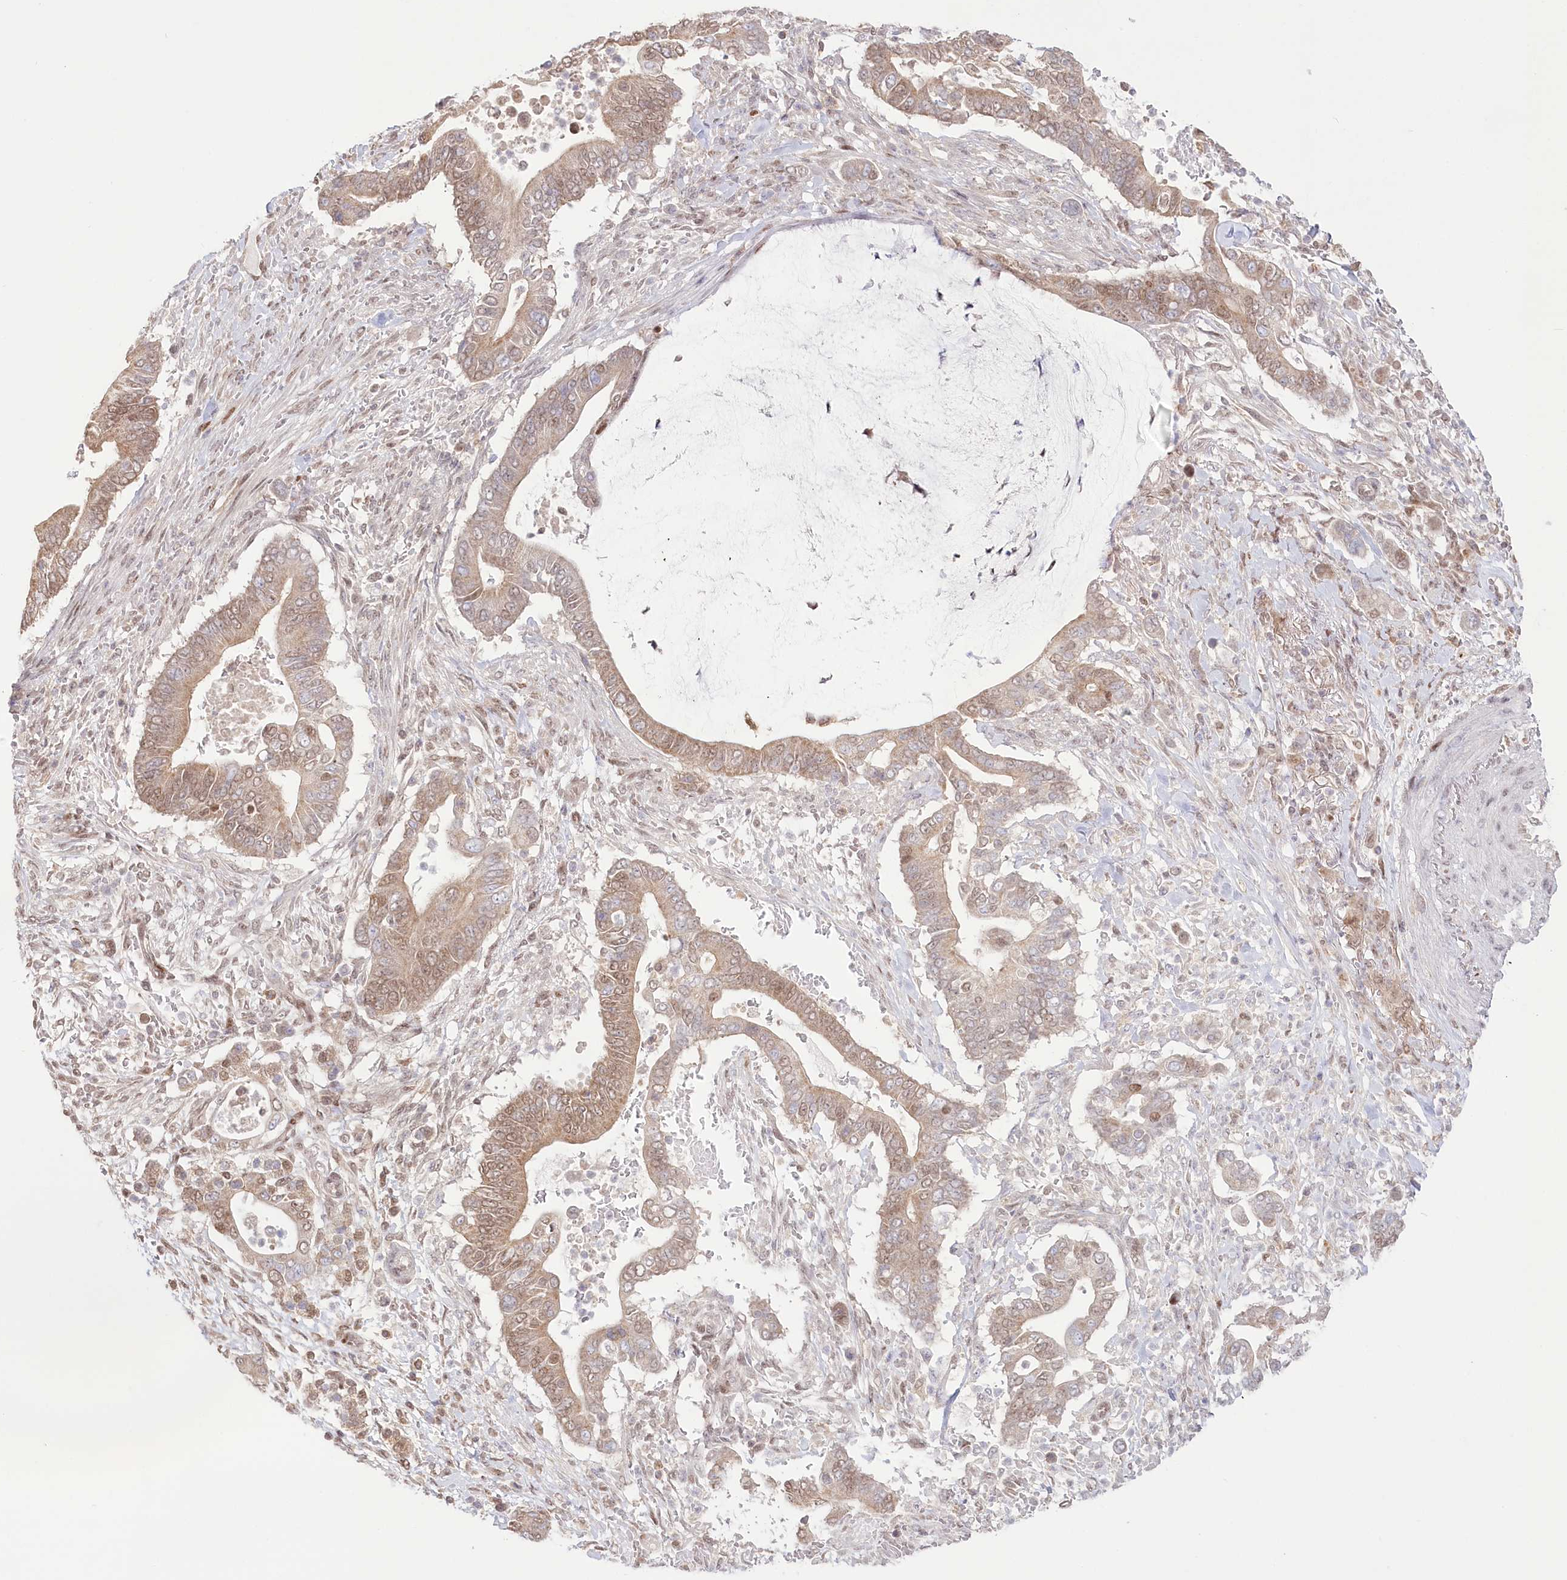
{"staining": {"intensity": "weak", "quantity": ">75%", "location": "cytoplasmic/membranous,nuclear"}, "tissue": "pancreatic cancer", "cell_type": "Tumor cells", "image_type": "cancer", "snomed": [{"axis": "morphology", "description": "Adenocarcinoma, NOS"}, {"axis": "topography", "description": "Pancreas"}], "caption": "Immunohistochemical staining of human pancreatic adenocarcinoma demonstrates low levels of weak cytoplasmic/membranous and nuclear protein expression in about >75% of tumor cells. The staining is performed using DAB (3,3'-diaminobenzidine) brown chromogen to label protein expression. The nuclei are counter-stained blue using hematoxylin.", "gene": "PYURF", "patient": {"sex": "male", "age": 68}}